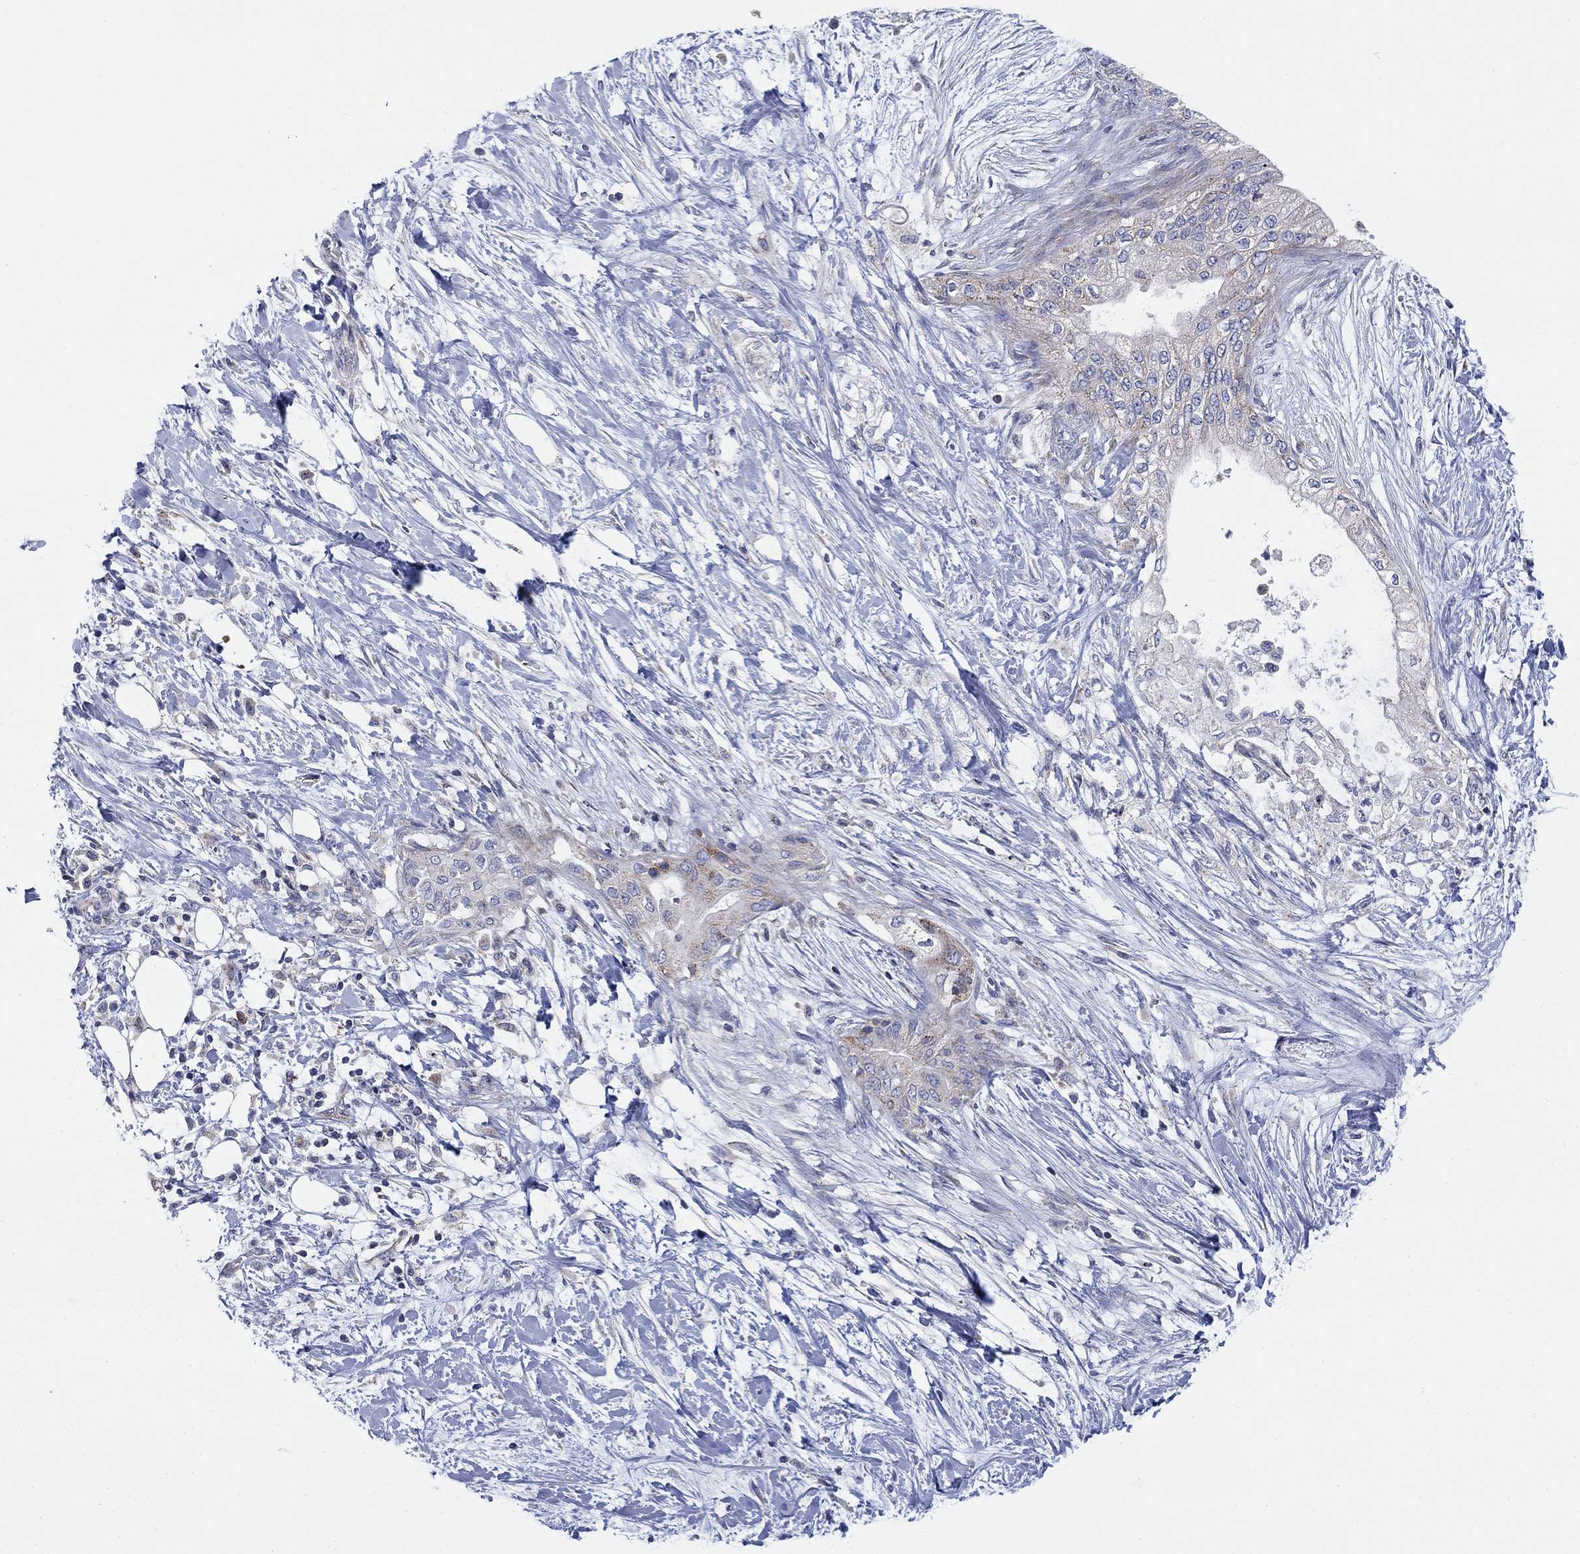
{"staining": {"intensity": "weak", "quantity": "<25%", "location": "cytoplasmic/membranous"}, "tissue": "pancreatic cancer", "cell_type": "Tumor cells", "image_type": "cancer", "snomed": [{"axis": "morphology", "description": "Normal tissue, NOS"}, {"axis": "morphology", "description": "Adenocarcinoma, NOS"}, {"axis": "topography", "description": "Pancreas"}, {"axis": "topography", "description": "Duodenum"}], "caption": "The histopathology image demonstrates no significant positivity in tumor cells of pancreatic cancer (adenocarcinoma). The staining is performed using DAB (3,3'-diaminobenzidine) brown chromogen with nuclei counter-stained in using hematoxylin.", "gene": "NACAD", "patient": {"sex": "female", "age": 60}}